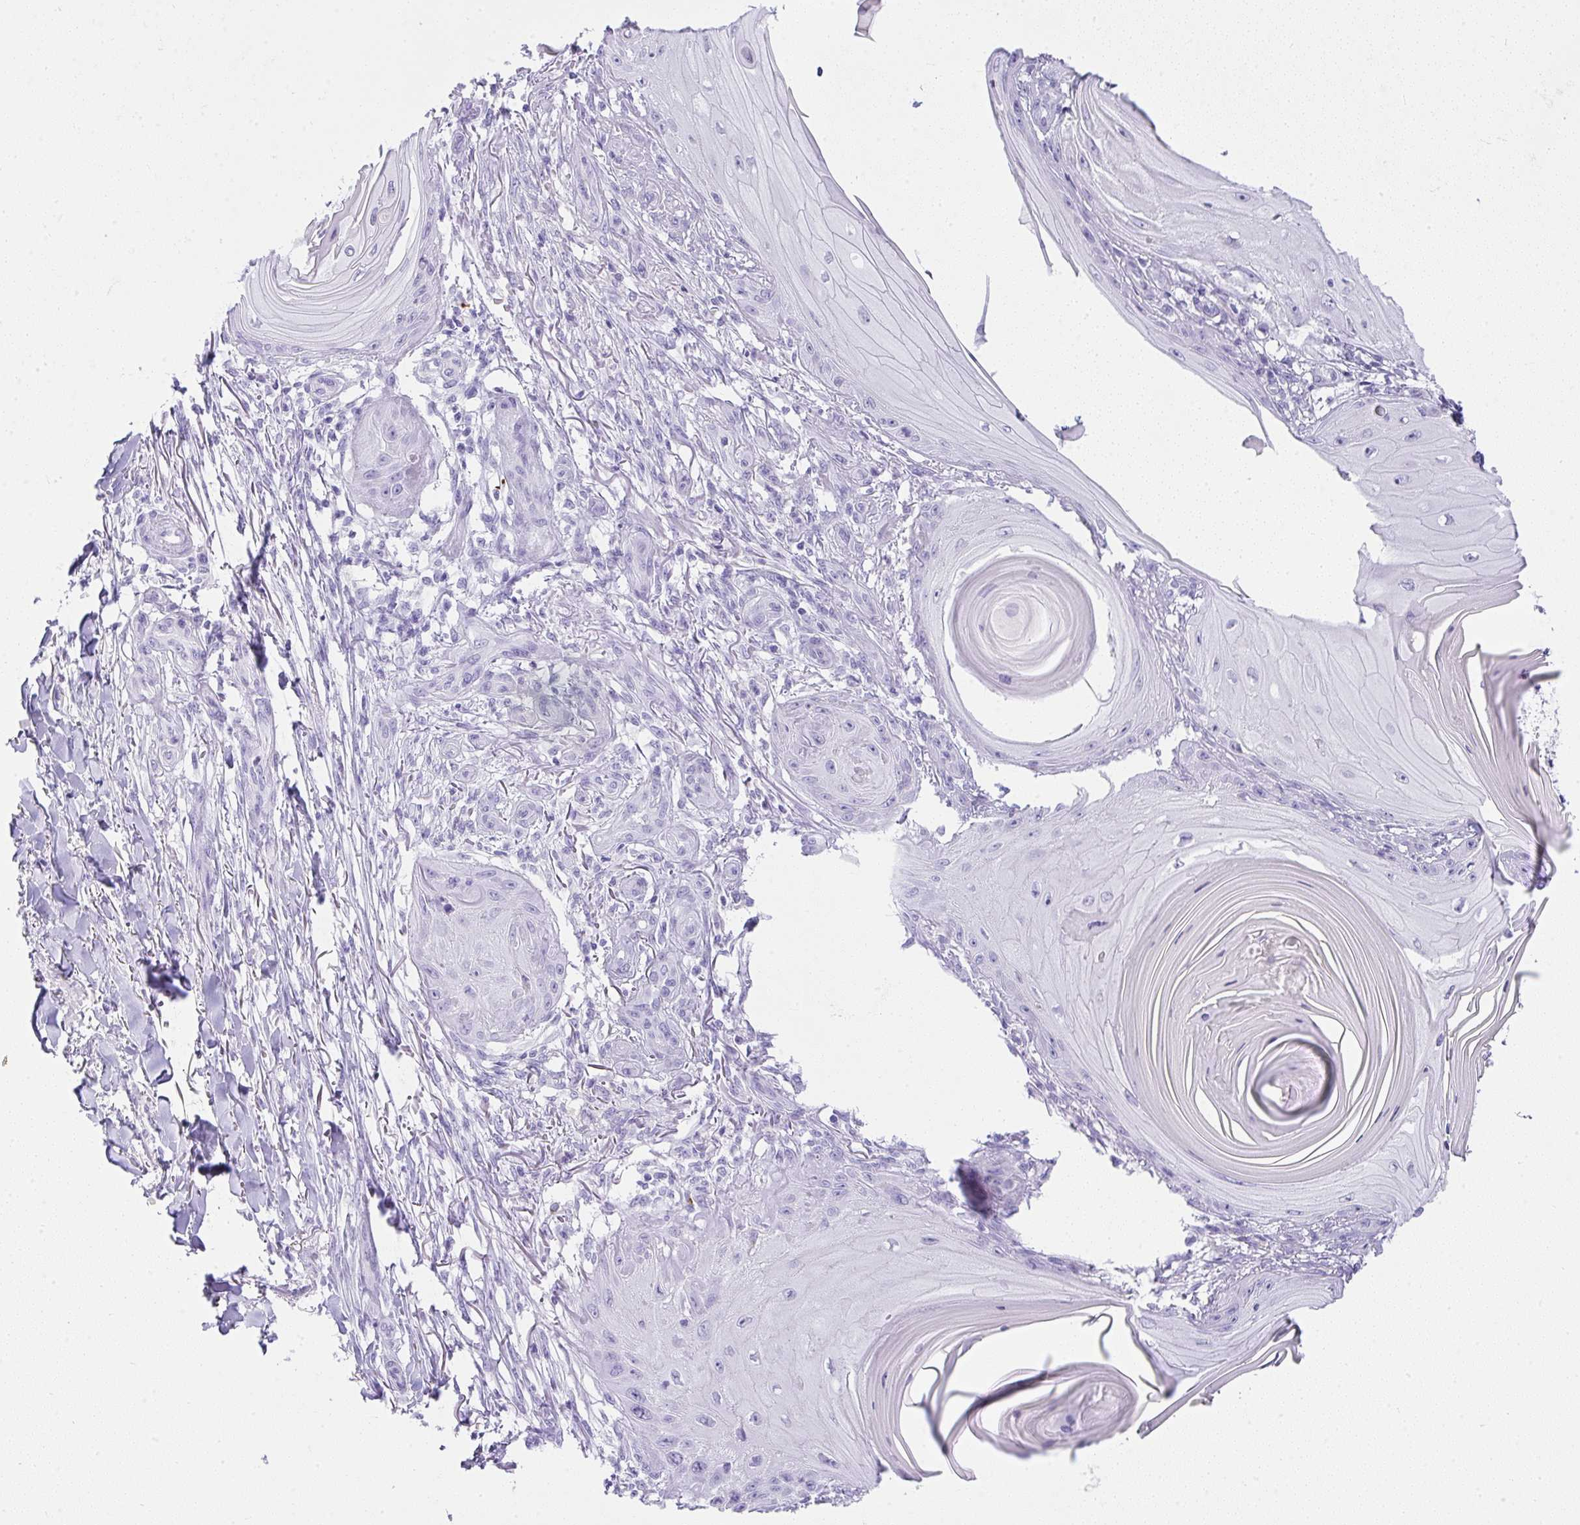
{"staining": {"intensity": "negative", "quantity": "none", "location": "none"}, "tissue": "skin cancer", "cell_type": "Tumor cells", "image_type": "cancer", "snomed": [{"axis": "morphology", "description": "Squamous cell carcinoma, NOS"}, {"axis": "topography", "description": "Skin"}], "caption": "Tumor cells are negative for protein expression in human skin cancer (squamous cell carcinoma). (Stains: DAB IHC with hematoxylin counter stain, Microscopy: brightfield microscopy at high magnification).", "gene": "CDADC1", "patient": {"sex": "female", "age": 77}}